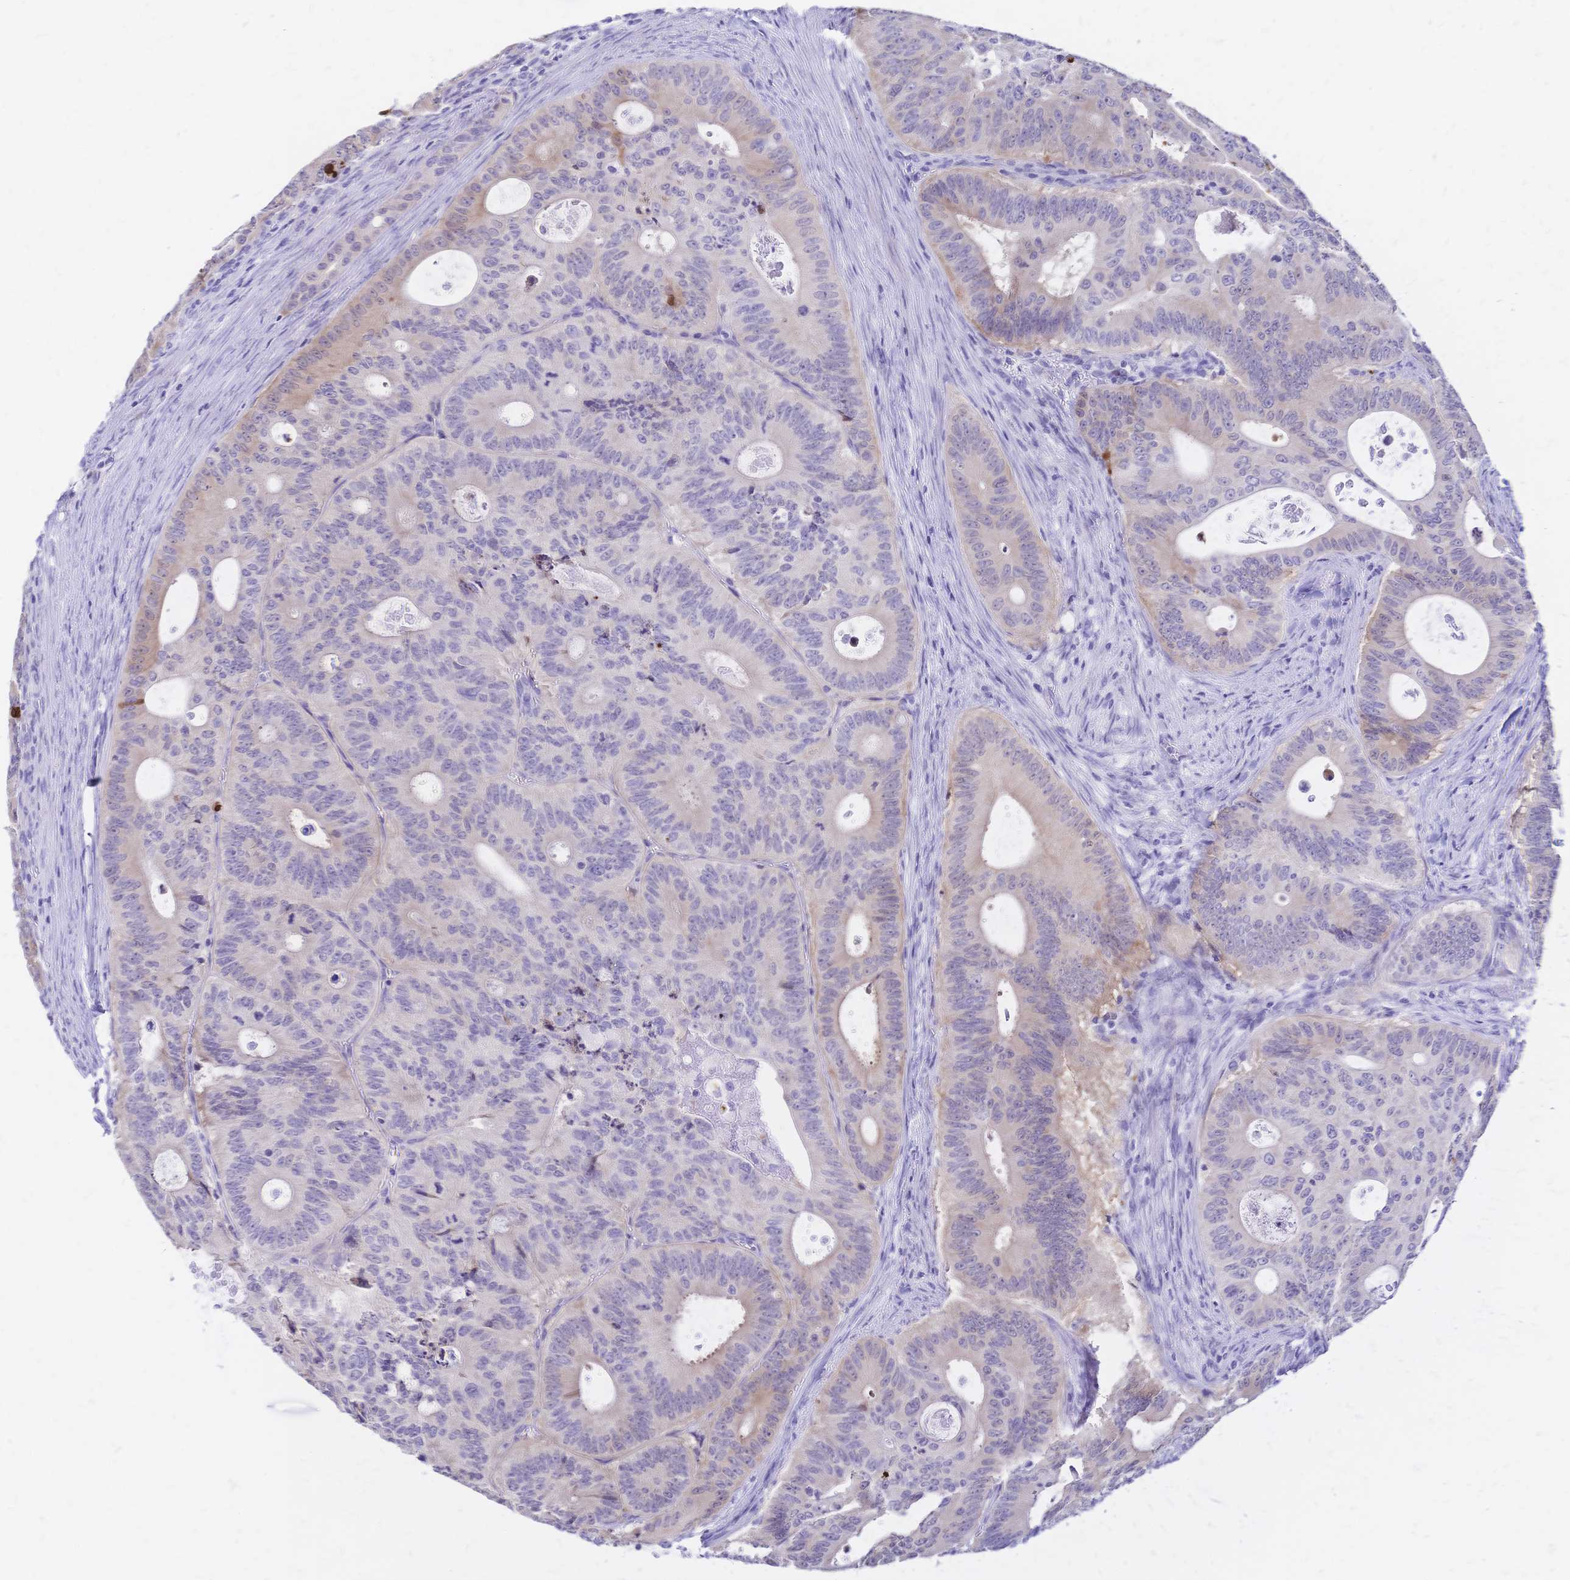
{"staining": {"intensity": "negative", "quantity": "none", "location": "none"}, "tissue": "colorectal cancer", "cell_type": "Tumor cells", "image_type": "cancer", "snomed": [{"axis": "morphology", "description": "Adenocarcinoma, NOS"}, {"axis": "topography", "description": "Colon"}], "caption": "Protein analysis of colorectal cancer (adenocarcinoma) displays no significant positivity in tumor cells.", "gene": "GRB7", "patient": {"sex": "male", "age": 62}}